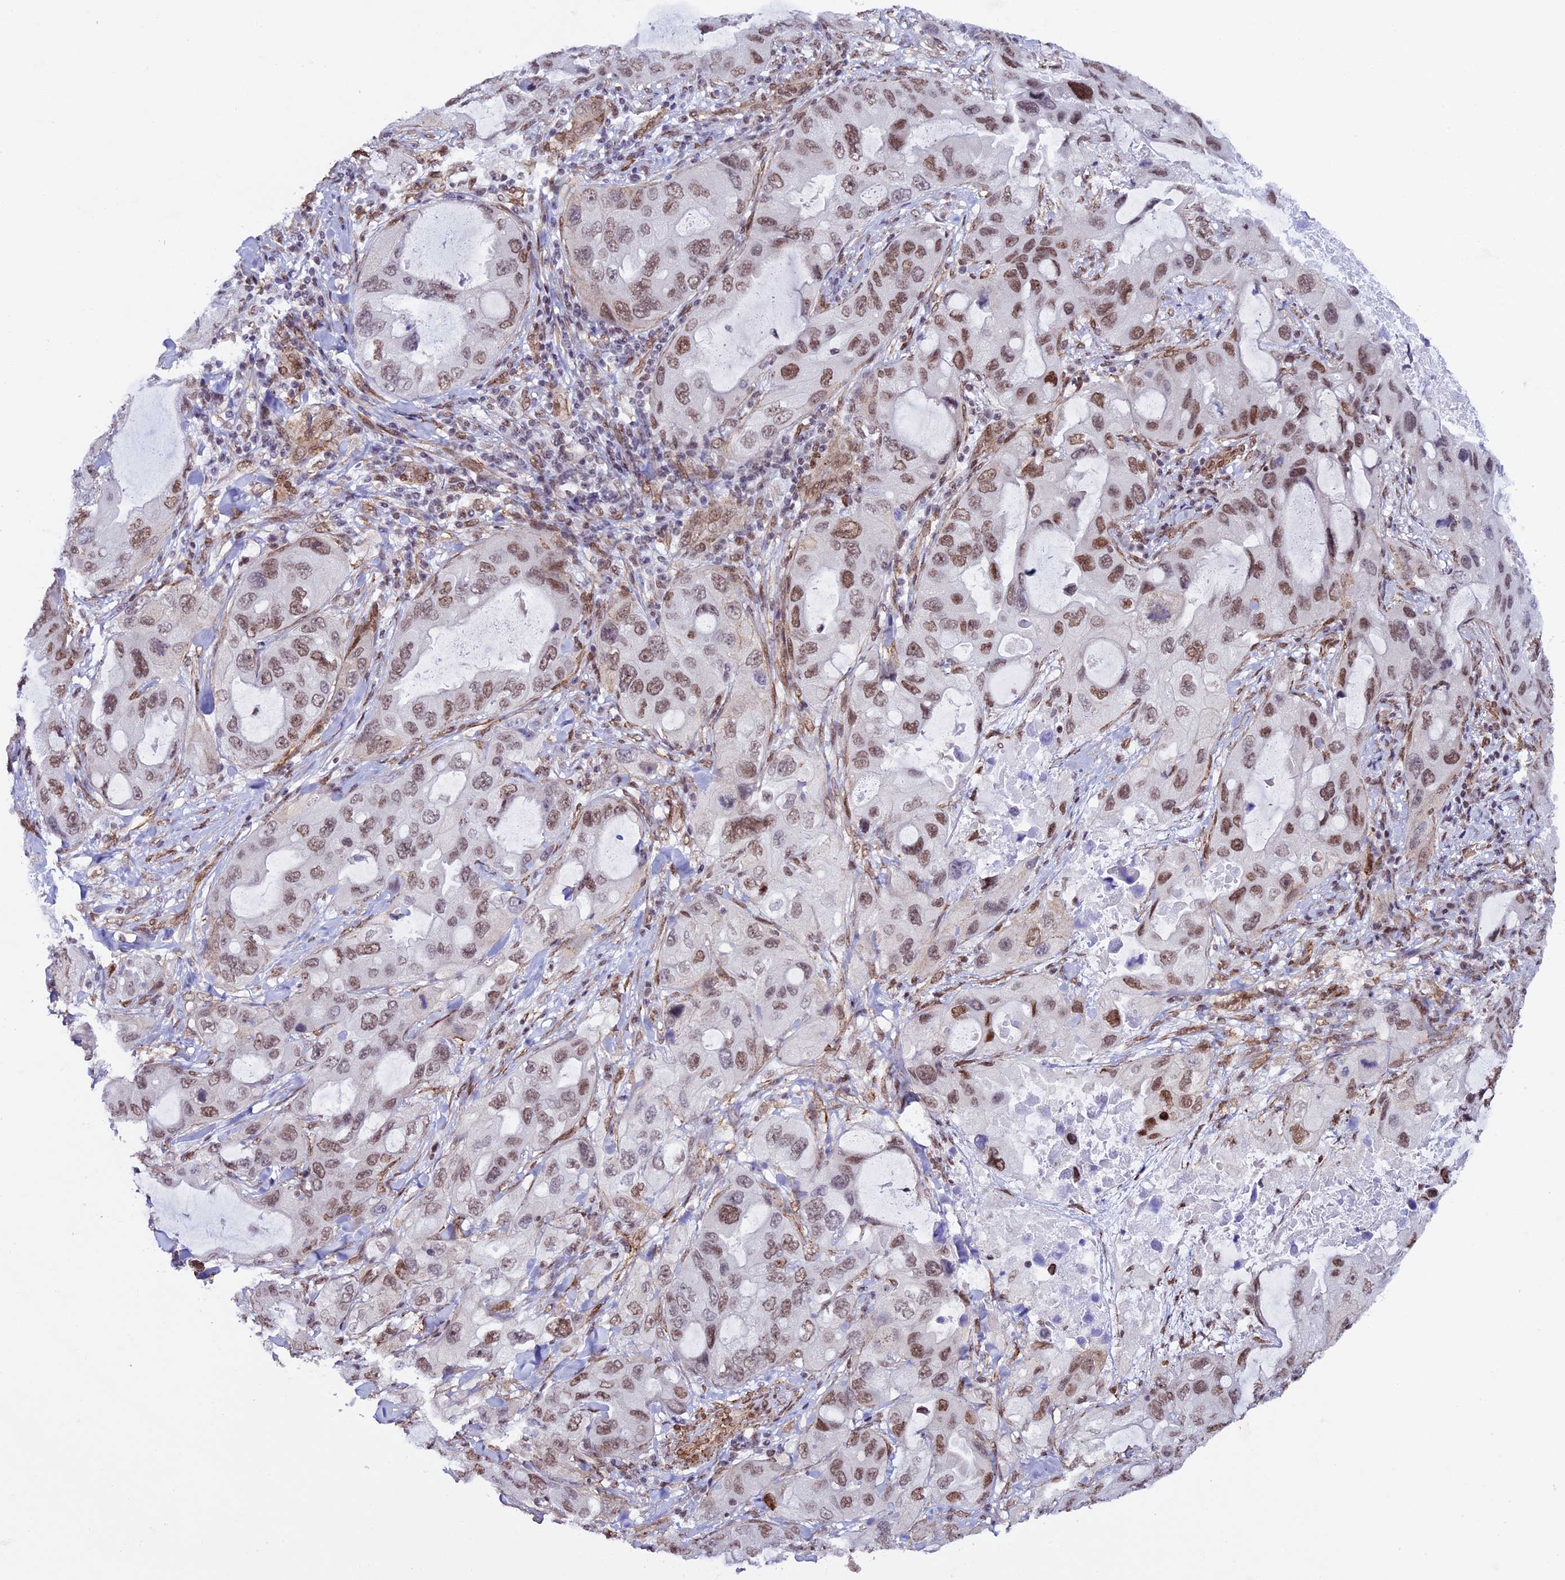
{"staining": {"intensity": "moderate", "quantity": ">75%", "location": "nuclear"}, "tissue": "lung cancer", "cell_type": "Tumor cells", "image_type": "cancer", "snomed": [{"axis": "morphology", "description": "Squamous cell carcinoma, NOS"}, {"axis": "topography", "description": "Lung"}], "caption": "Immunohistochemistry photomicrograph of human squamous cell carcinoma (lung) stained for a protein (brown), which demonstrates medium levels of moderate nuclear positivity in about >75% of tumor cells.", "gene": "MPHOSPH8", "patient": {"sex": "female", "age": 73}}